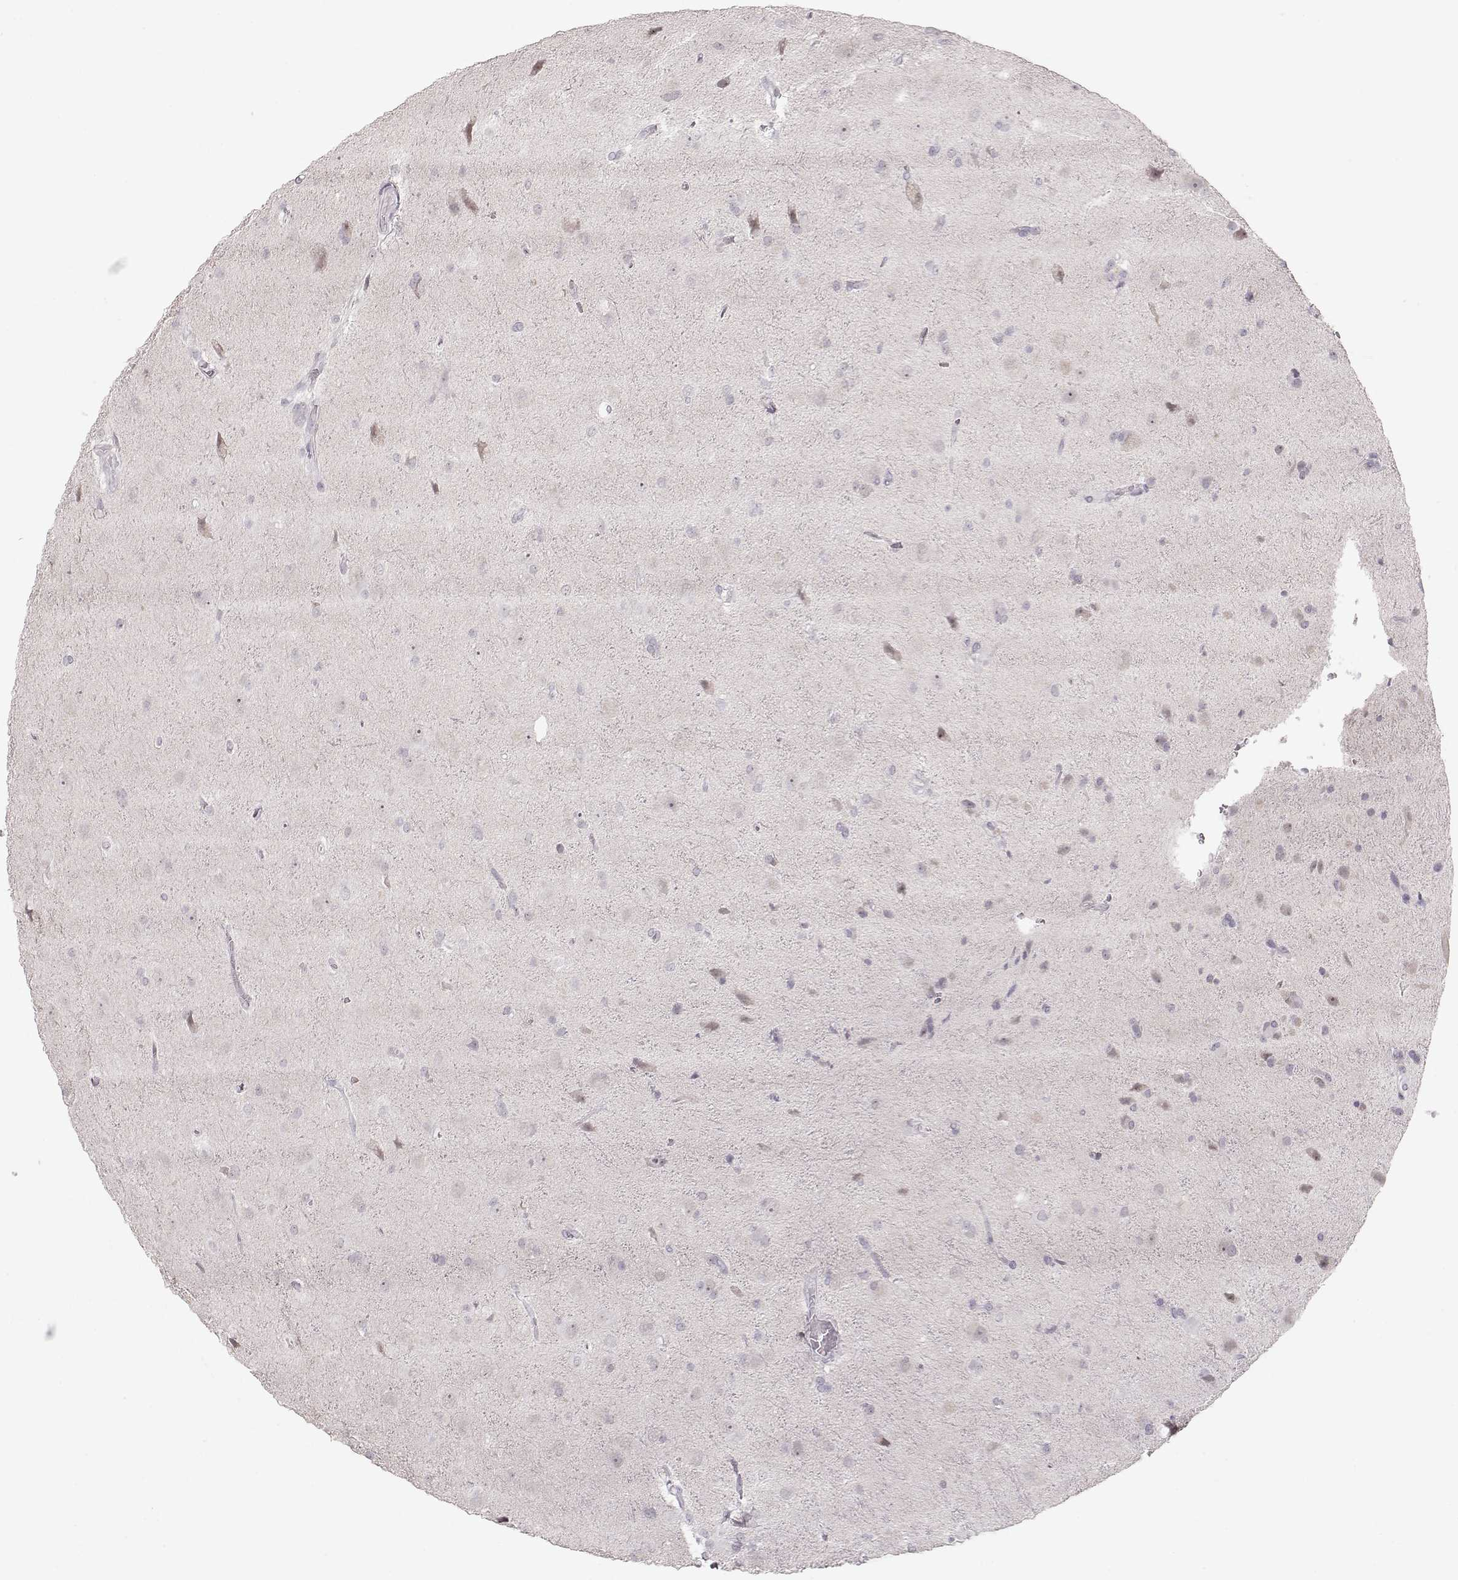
{"staining": {"intensity": "negative", "quantity": "none", "location": "none"}, "tissue": "glioma", "cell_type": "Tumor cells", "image_type": "cancer", "snomed": [{"axis": "morphology", "description": "Glioma, malignant, Low grade"}, {"axis": "topography", "description": "Brain"}], "caption": "Tumor cells show no significant protein expression in malignant glioma (low-grade).", "gene": "FAM205A", "patient": {"sex": "male", "age": 58}}